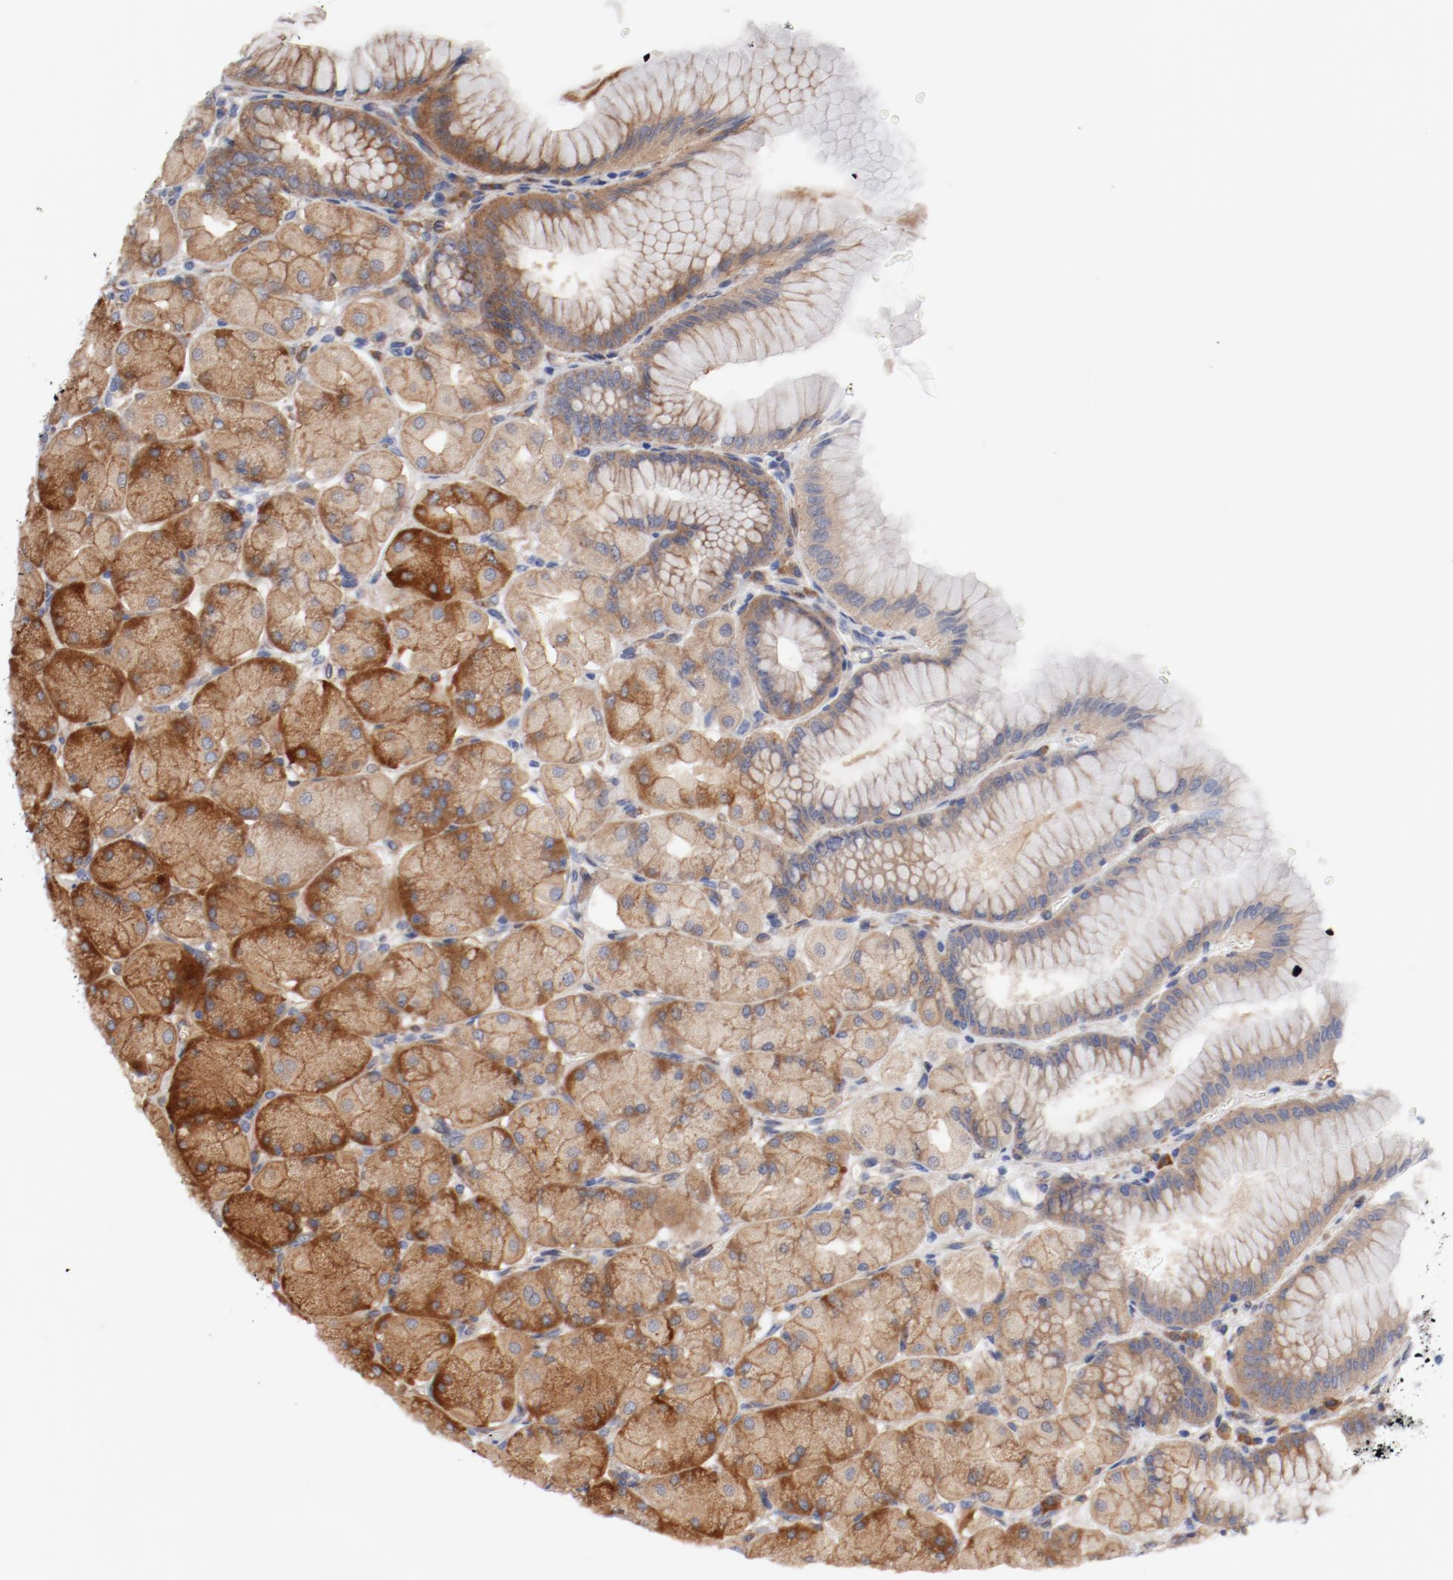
{"staining": {"intensity": "moderate", "quantity": ">75%", "location": "cytoplasmic/membranous"}, "tissue": "stomach", "cell_type": "Glandular cells", "image_type": "normal", "snomed": [{"axis": "morphology", "description": "Normal tissue, NOS"}, {"axis": "topography", "description": "Stomach, upper"}], "caption": "Protein expression analysis of benign stomach displays moderate cytoplasmic/membranous positivity in approximately >75% of glandular cells.", "gene": "PITPNM2", "patient": {"sex": "female", "age": 56}}